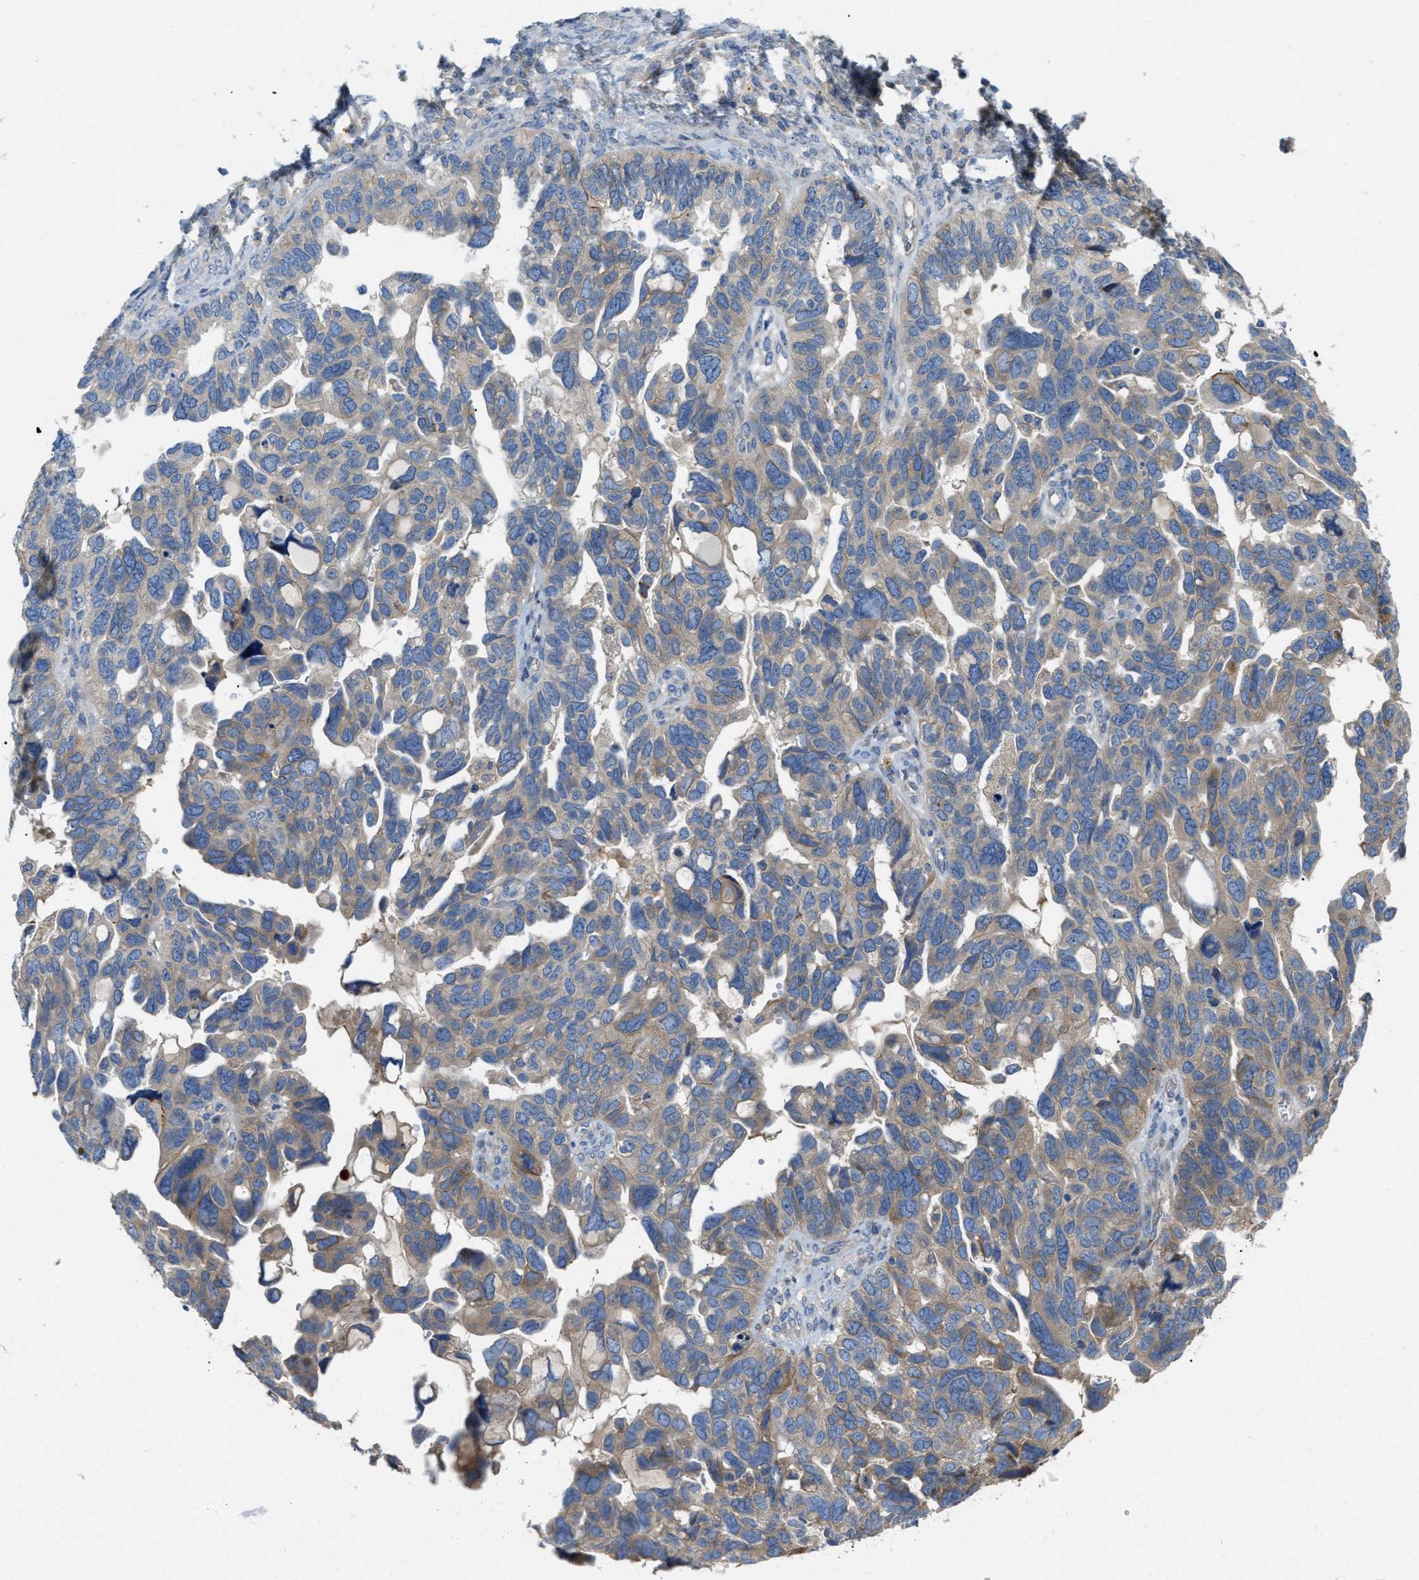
{"staining": {"intensity": "weak", "quantity": ">75%", "location": "cytoplasmic/membranous"}, "tissue": "ovarian cancer", "cell_type": "Tumor cells", "image_type": "cancer", "snomed": [{"axis": "morphology", "description": "Cystadenocarcinoma, serous, NOS"}, {"axis": "topography", "description": "Ovary"}], "caption": "Ovarian serous cystadenocarcinoma stained with immunohistochemistry (IHC) exhibits weak cytoplasmic/membranous expression in approximately >75% of tumor cells.", "gene": "DHX58", "patient": {"sex": "female", "age": 79}}